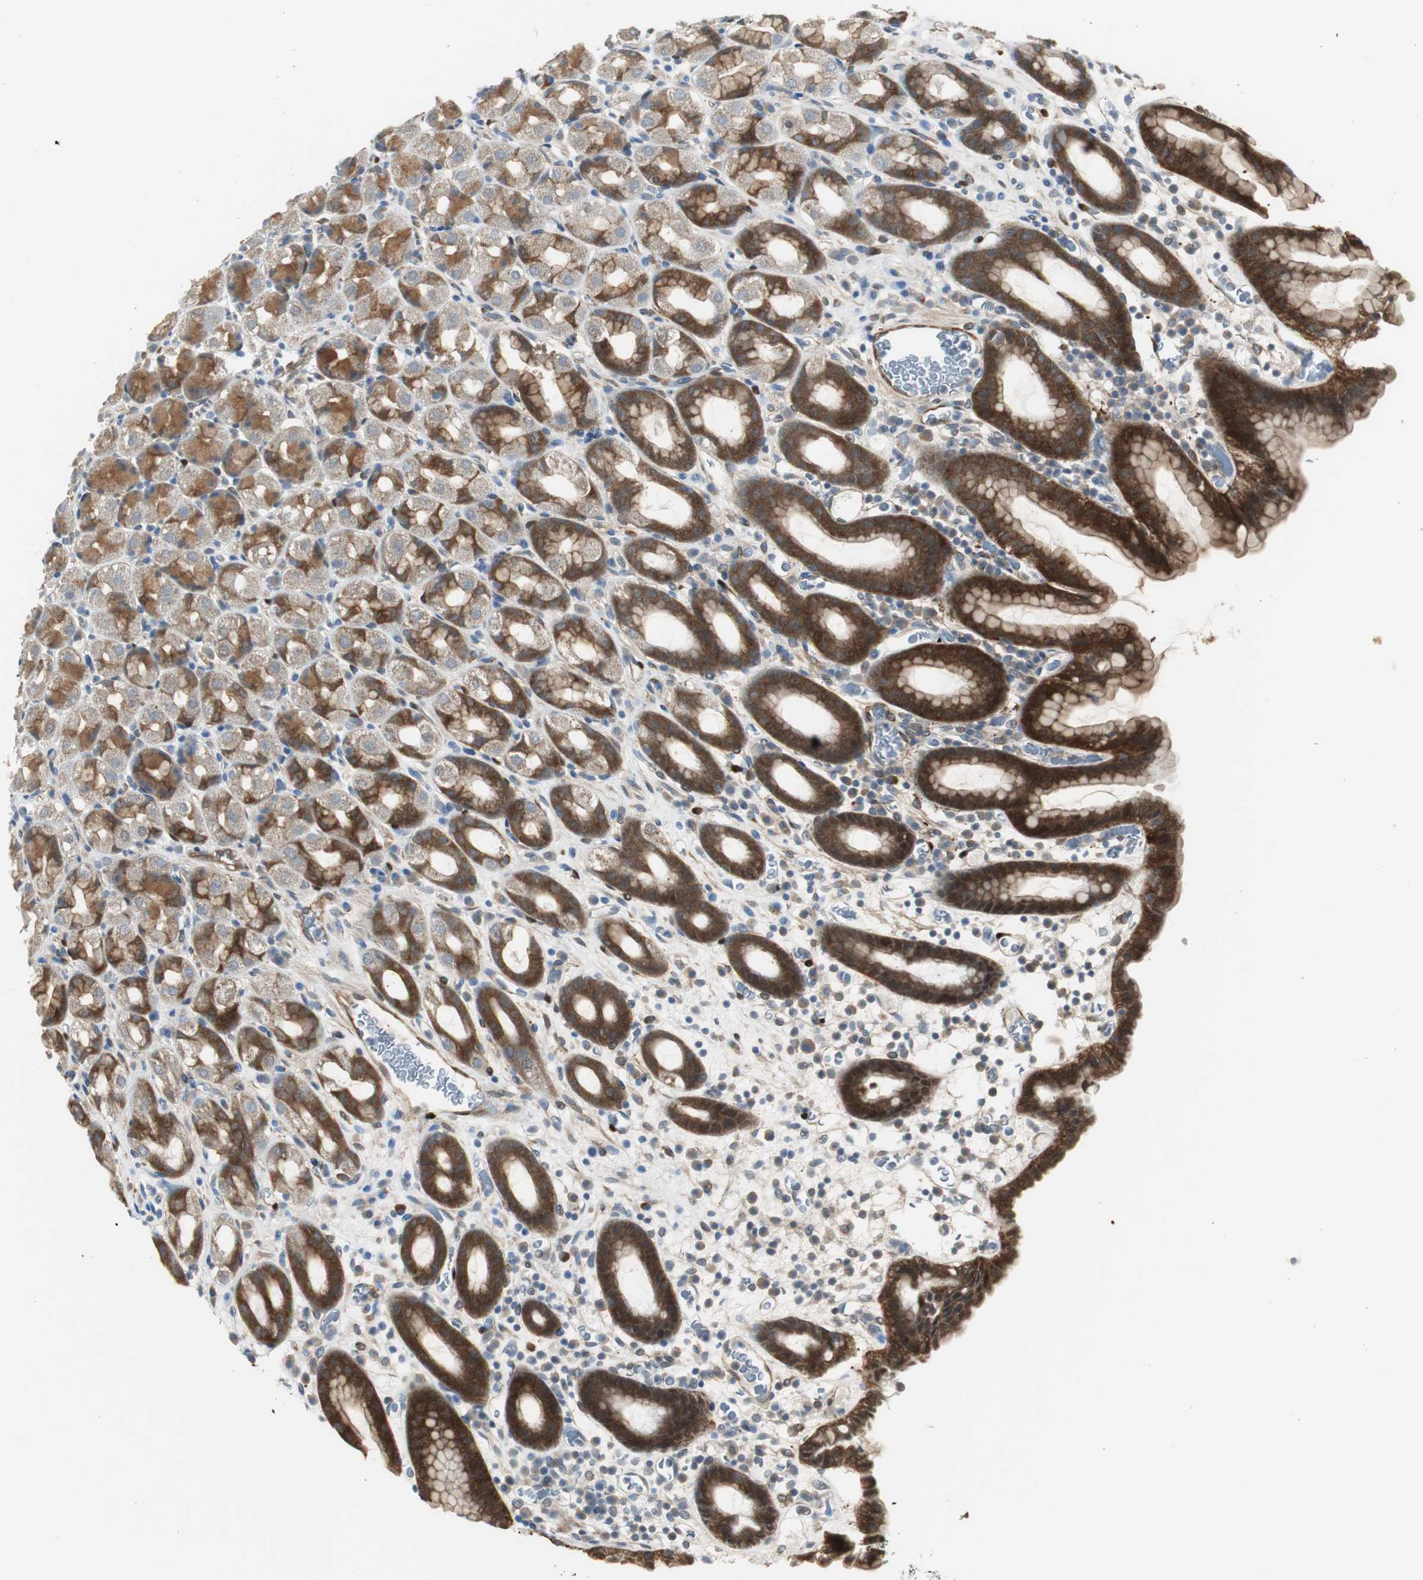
{"staining": {"intensity": "strong", "quantity": ">75%", "location": "cytoplasmic/membranous"}, "tissue": "stomach", "cell_type": "Glandular cells", "image_type": "normal", "snomed": [{"axis": "morphology", "description": "Normal tissue, NOS"}, {"axis": "topography", "description": "Stomach, upper"}], "caption": "Strong cytoplasmic/membranous protein expression is identified in approximately >75% of glandular cells in stomach.", "gene": "FHL2", "patient": {"sex": "male", "age": 68}}